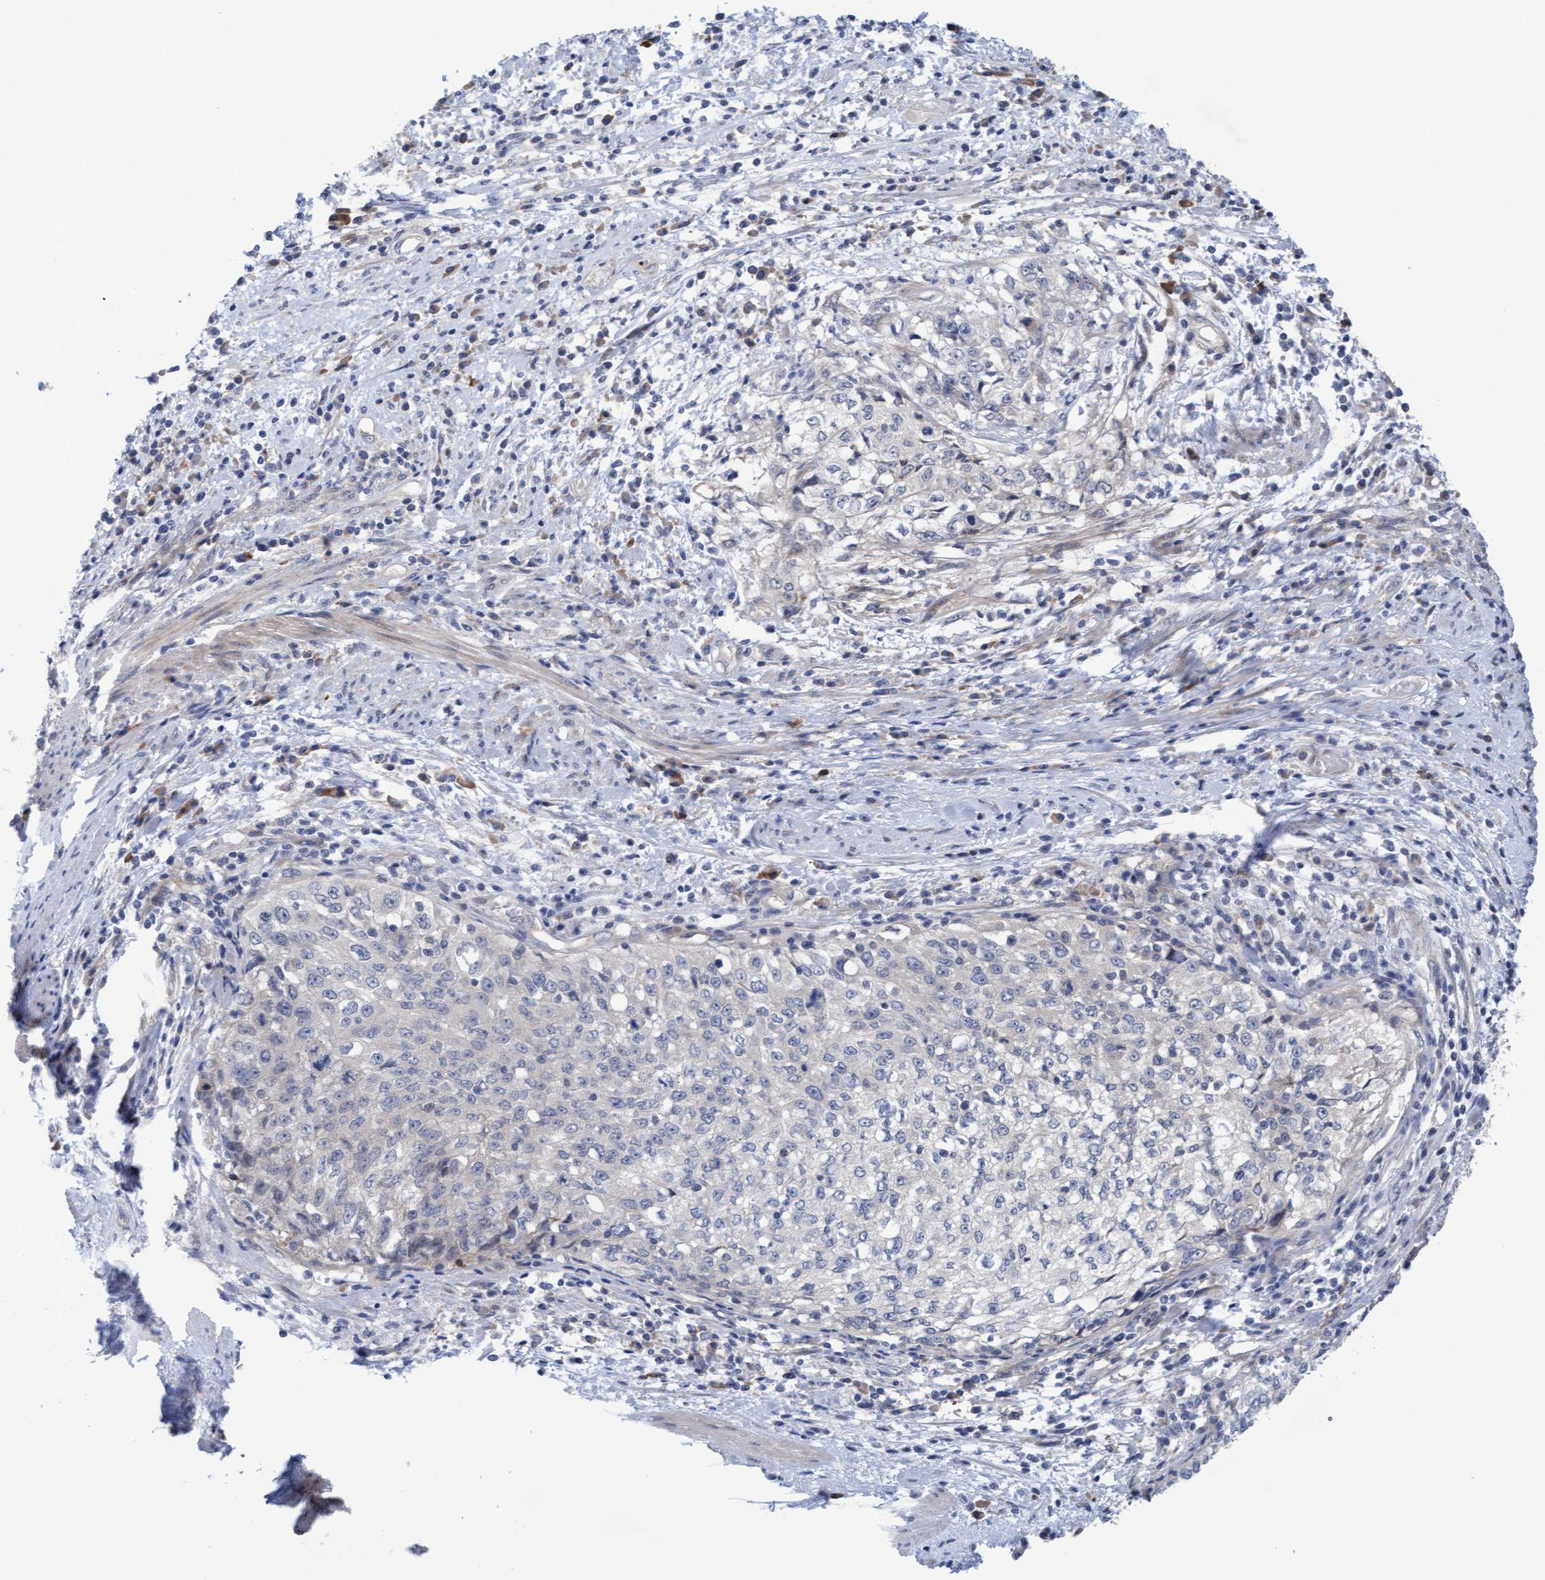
{"staining": {"intensity": "negative", "quantity": "none", "location": "none"}, "tissue": "cervical cancer", "cell_type": "Tumor cells", "image_type": "cancer", "snomed": [{"axis": "morphology", "description": "Squamous cell carcinoma, NOS"}, {"axis": "topography", "description": "Cervix"}], "caption": "Tumor cells show no significant expression in cervical cancer (squamous cell carcinoma).", "gene": "PLCD1", "patient": {"sex": "female", "age": 57}}